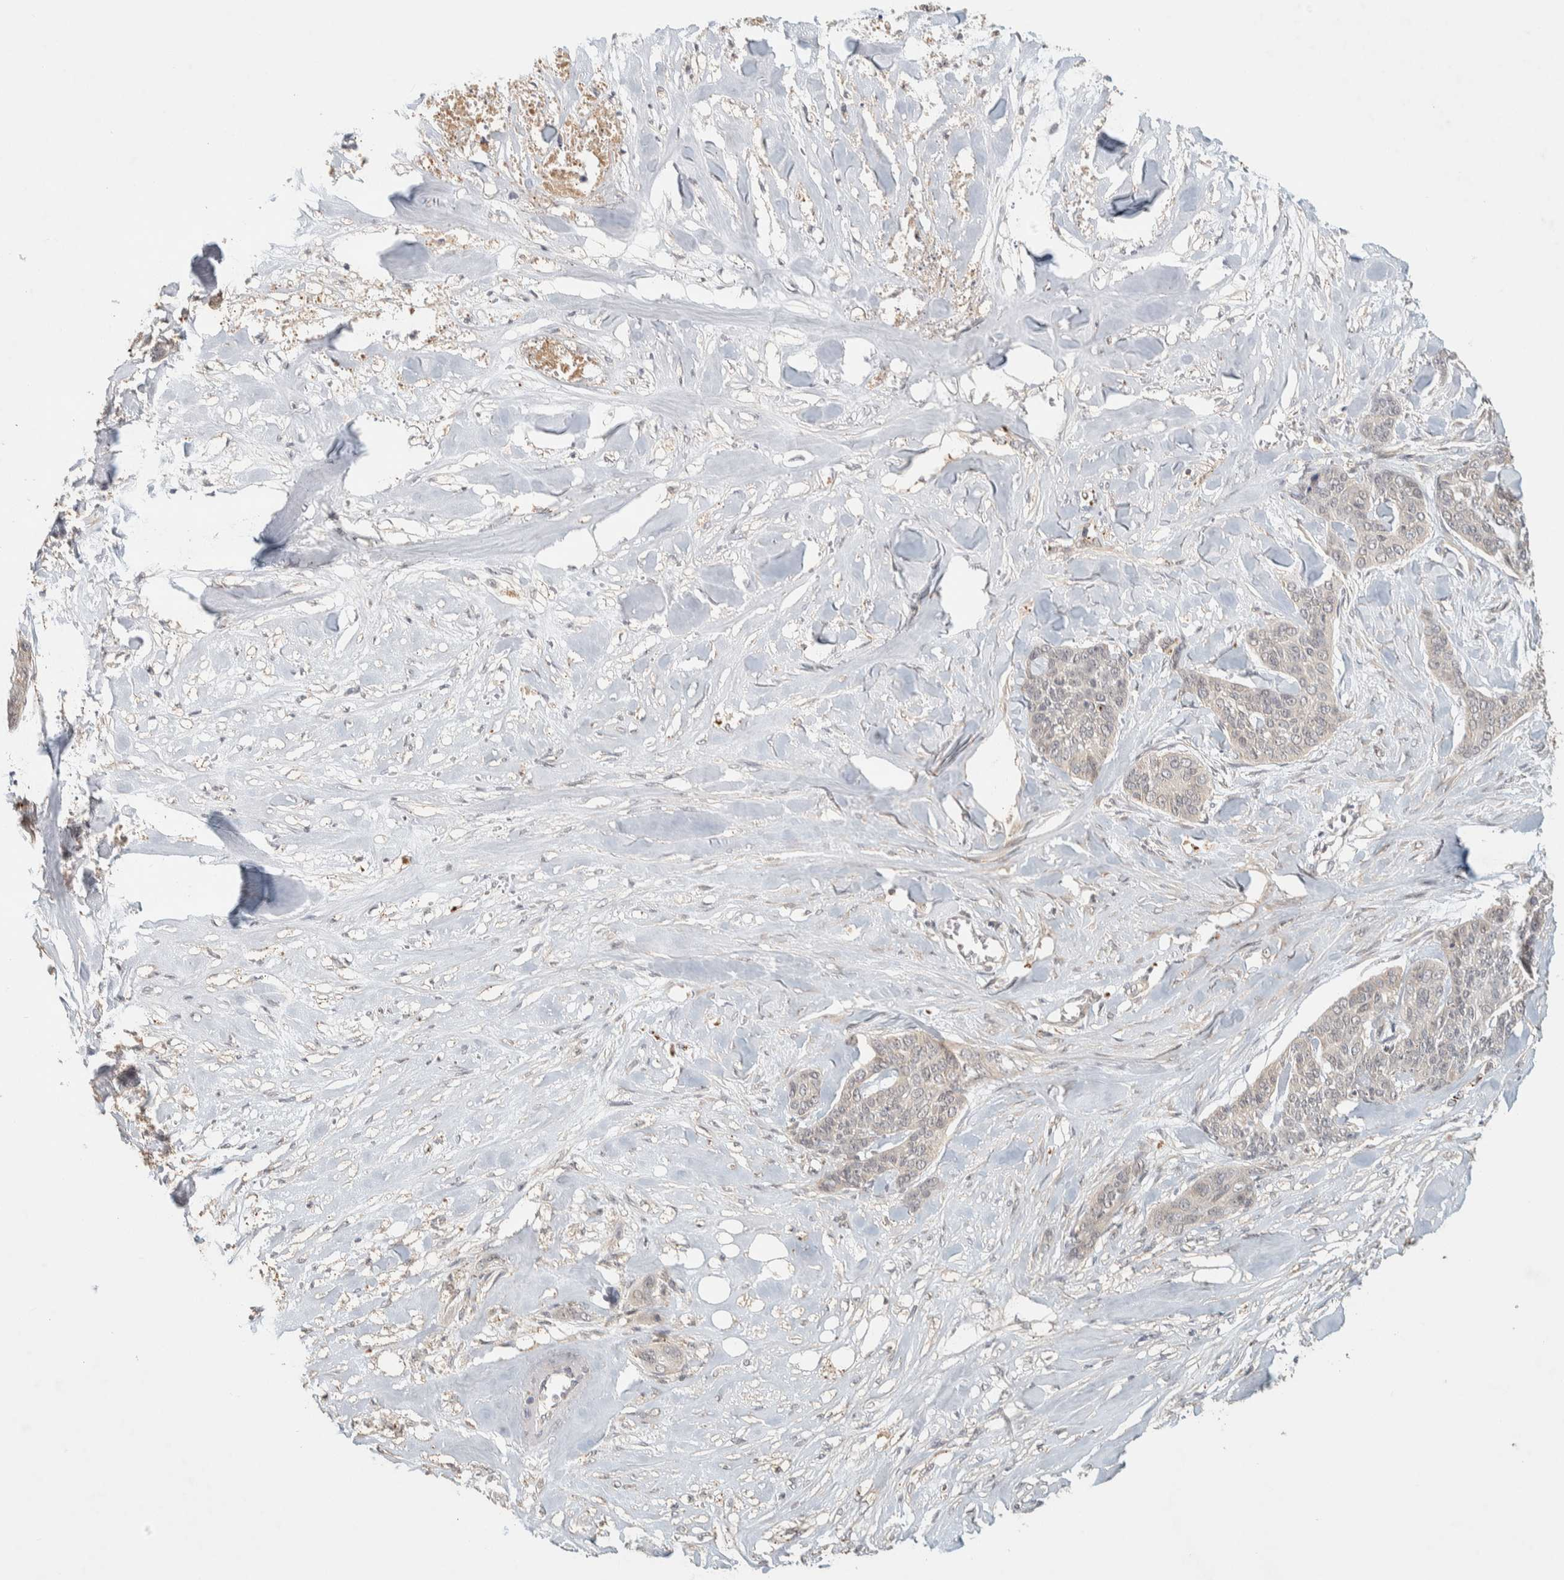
{"staining": {"intensity": "negative", "quantity": "none", "location": "none"}, "tissue": "skin cancer", "cell_type": "Tumor cells", "image_type": "cancer", "snomed": [{"axis": "morphology", "description": "Basal cell carcinoma"}, {"axis": "topography", "description": "Skin"}], "caption": "DAB (3,3'-diaminobenzidine) immunohistochemical staining of human skin basal cell carcinoma reveals no significant expression in tumor cells. (DAB (3,3'-diaminobenzidine) immunohistochemistry (IHC) with hematoxylin counter stain).", "gene": "ITPA", "patient": {"sex": "female", "age": 64}}